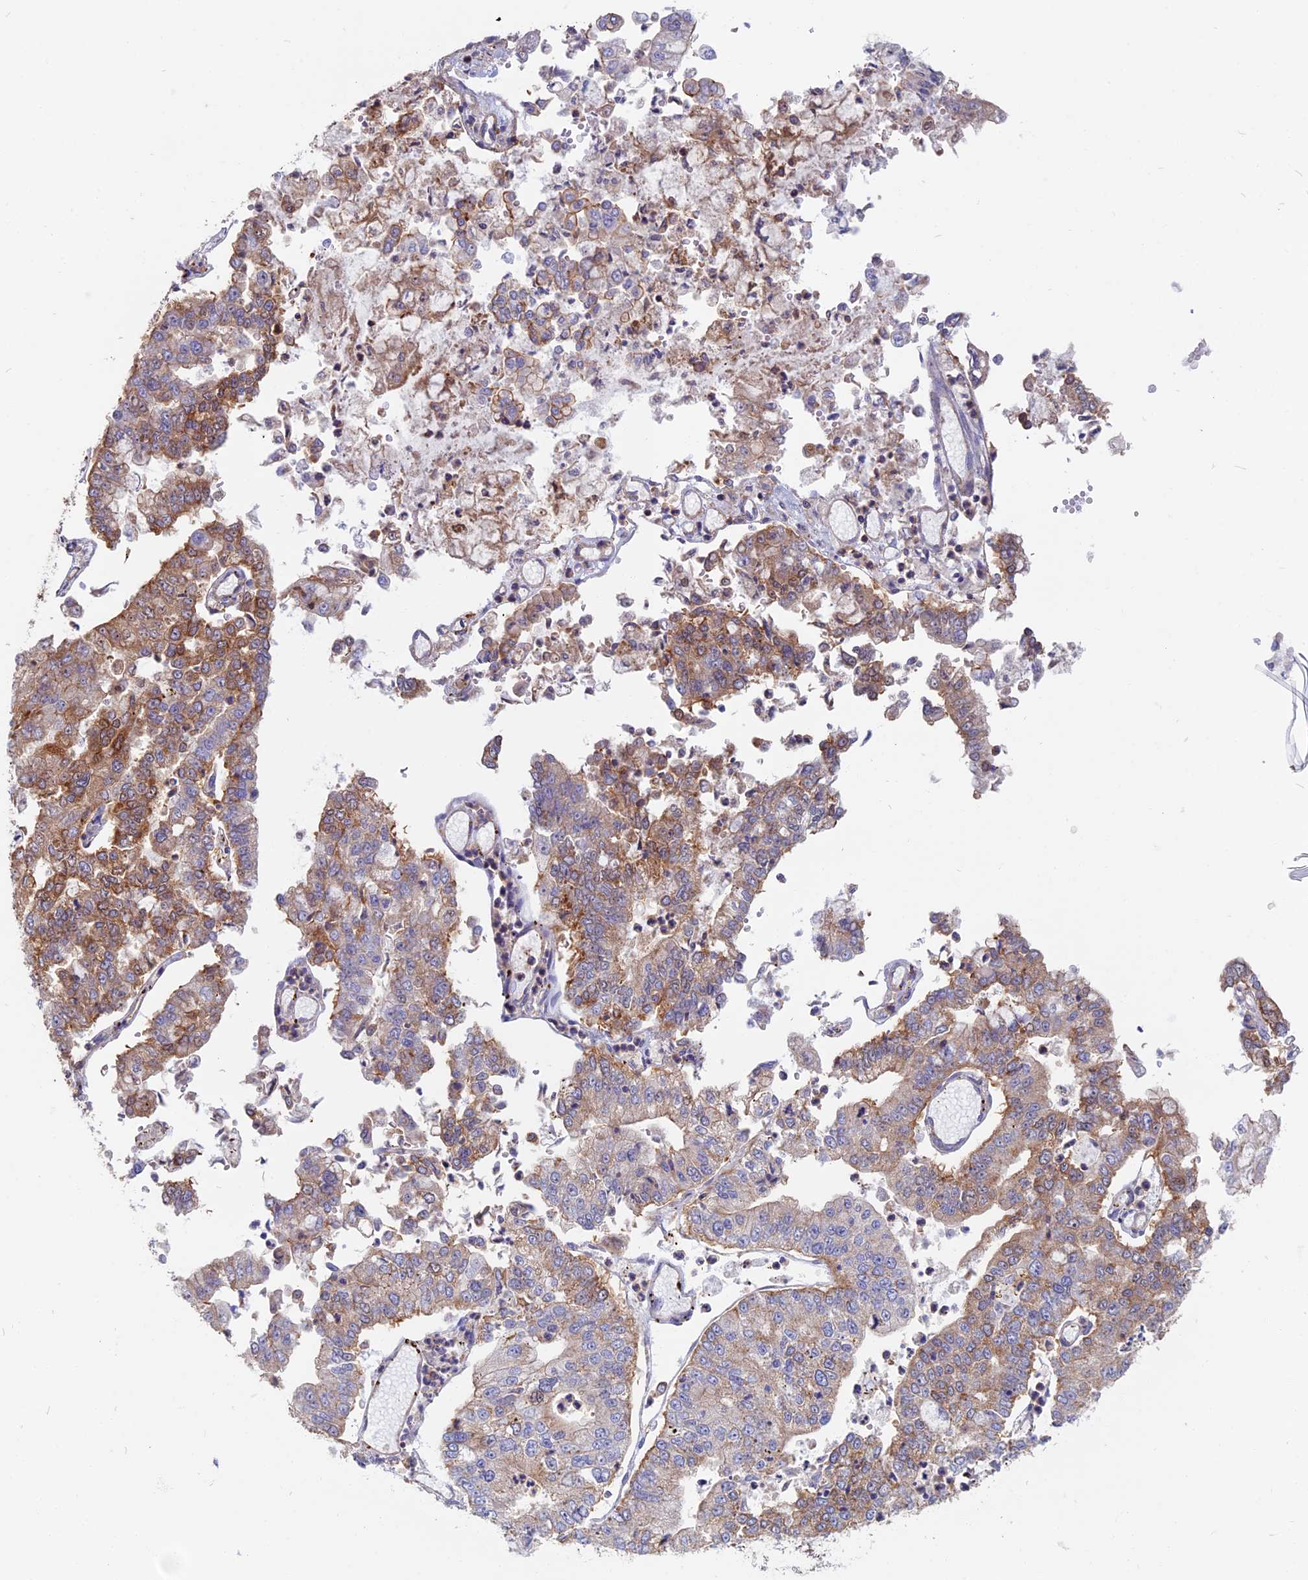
{"staining": {"intensity": "moderate", "quantity": "25%-75%", "location": "cytoplasmic/membranous"}, "tissue": "stomach cancer", "cell_type": "Tumor cells", "image_type": "cancer", "snomed": [{"axis": "morphology", "description": "Adenocarcinoma, NOS"}, {"axis": "topography", "description": "Stomach"}], "caption": "There is medium levels of moderate cytoplasmic/membranous positivity in tumor cells of adenocarcinoma (stomach), as demonstrated by immunohistochemical staining (brown color).", "gene": "HSD17B8", "patient": {"sex": "male", "age": 76}}